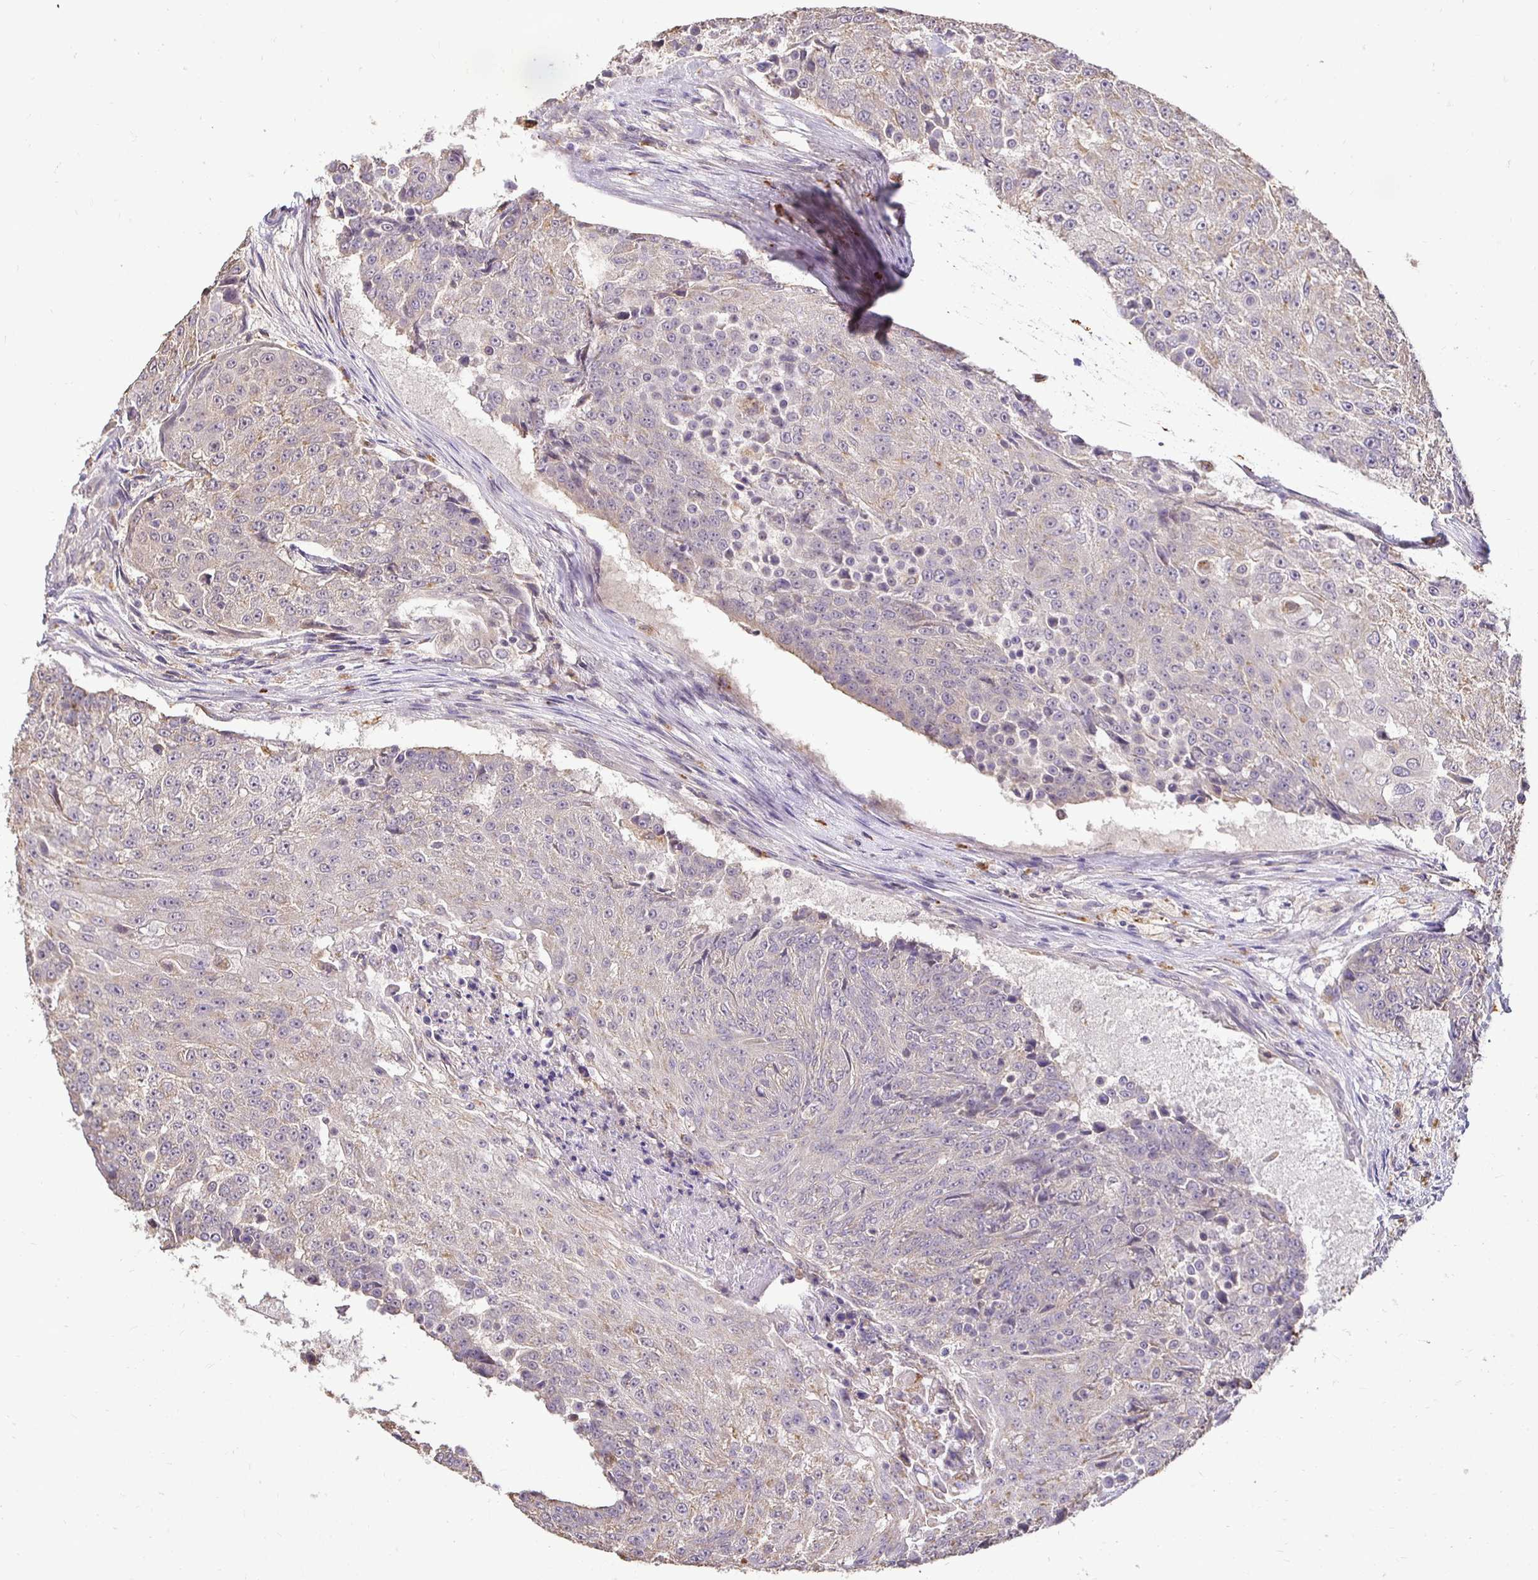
{"staining": {"intensity": "weak", "quantity": "<25%", "location": "cytoplasmic/membranous"}, "tissue": "urothelial cancer", "cell_type": "Tumor cells", "image_type": "cancer", "snomed": [{"axis": "morphology", "description": "Urothelial carcinoma, High grade"}, {"axis": "topography", "description": "Urinary bladder"}], "caption": "Immunohistochemistry micrograph of neoplastic tissue: human urothelial carcinoma (high-grade) stained with DAB reveals no significant protein expression in tumor cells.", "gene": "RHEBL1", "patient": {"sex": "female", "age": 63}}